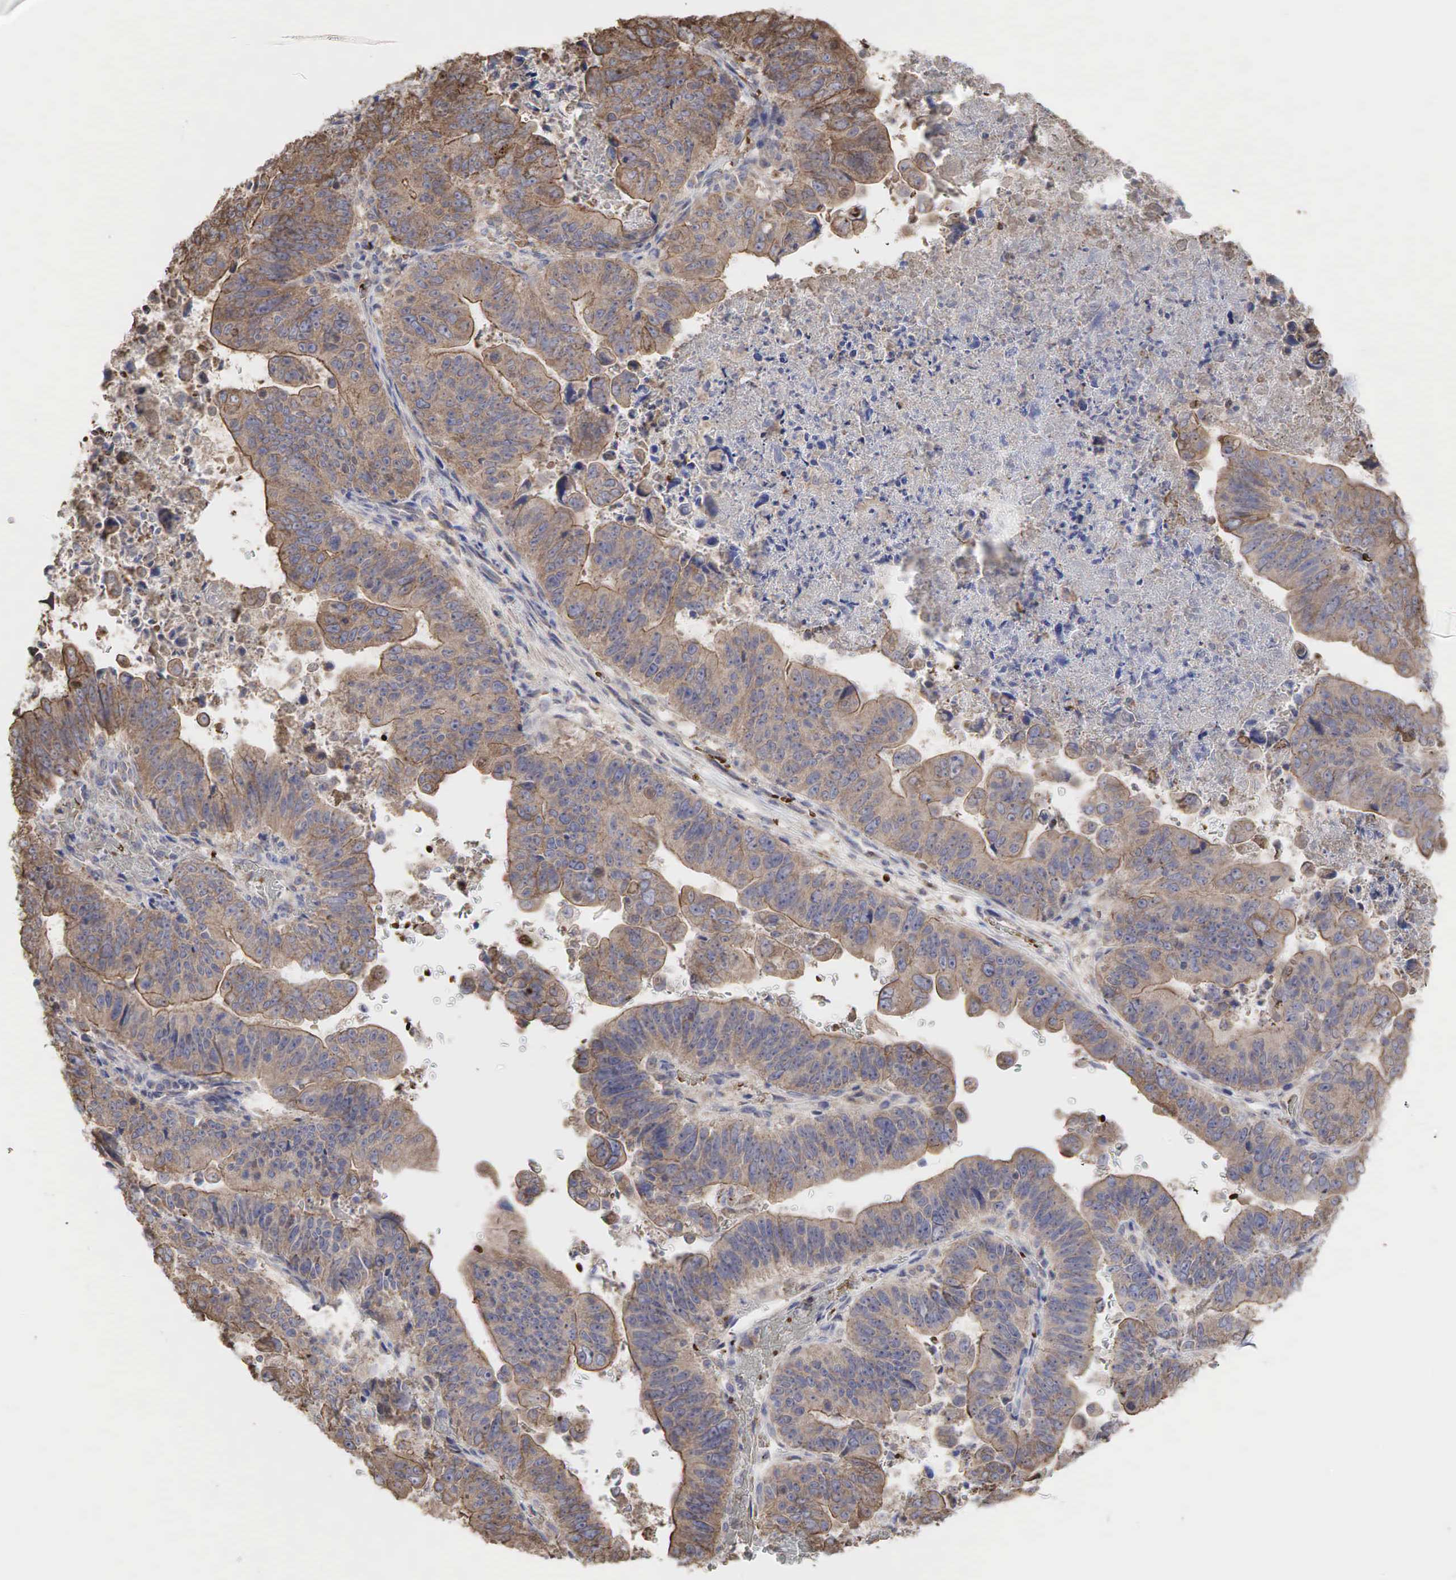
{"staining": {"intensity": "moderate", "quantity": "25%-75%", "location": "cytoplasmic/membranous"}, "tissue": "stomach cancer", "cell_type": "Tumor cells", "image_type": "cancer", "snomed": [{"axis": "morphology", "description": "Adenocarcinoma, NOS"}, {"axis": "topography", "description": "Stomach, upper"}], "caption": "Brown immunohistochemical staining in human adenocarcinoma (stomach) displays moderate cytoplasmic/membranous staining in approximately 25%-75% of tumor cells.", "gene": "PABPC5", "patient": {"sex": "female", "age": 50}}